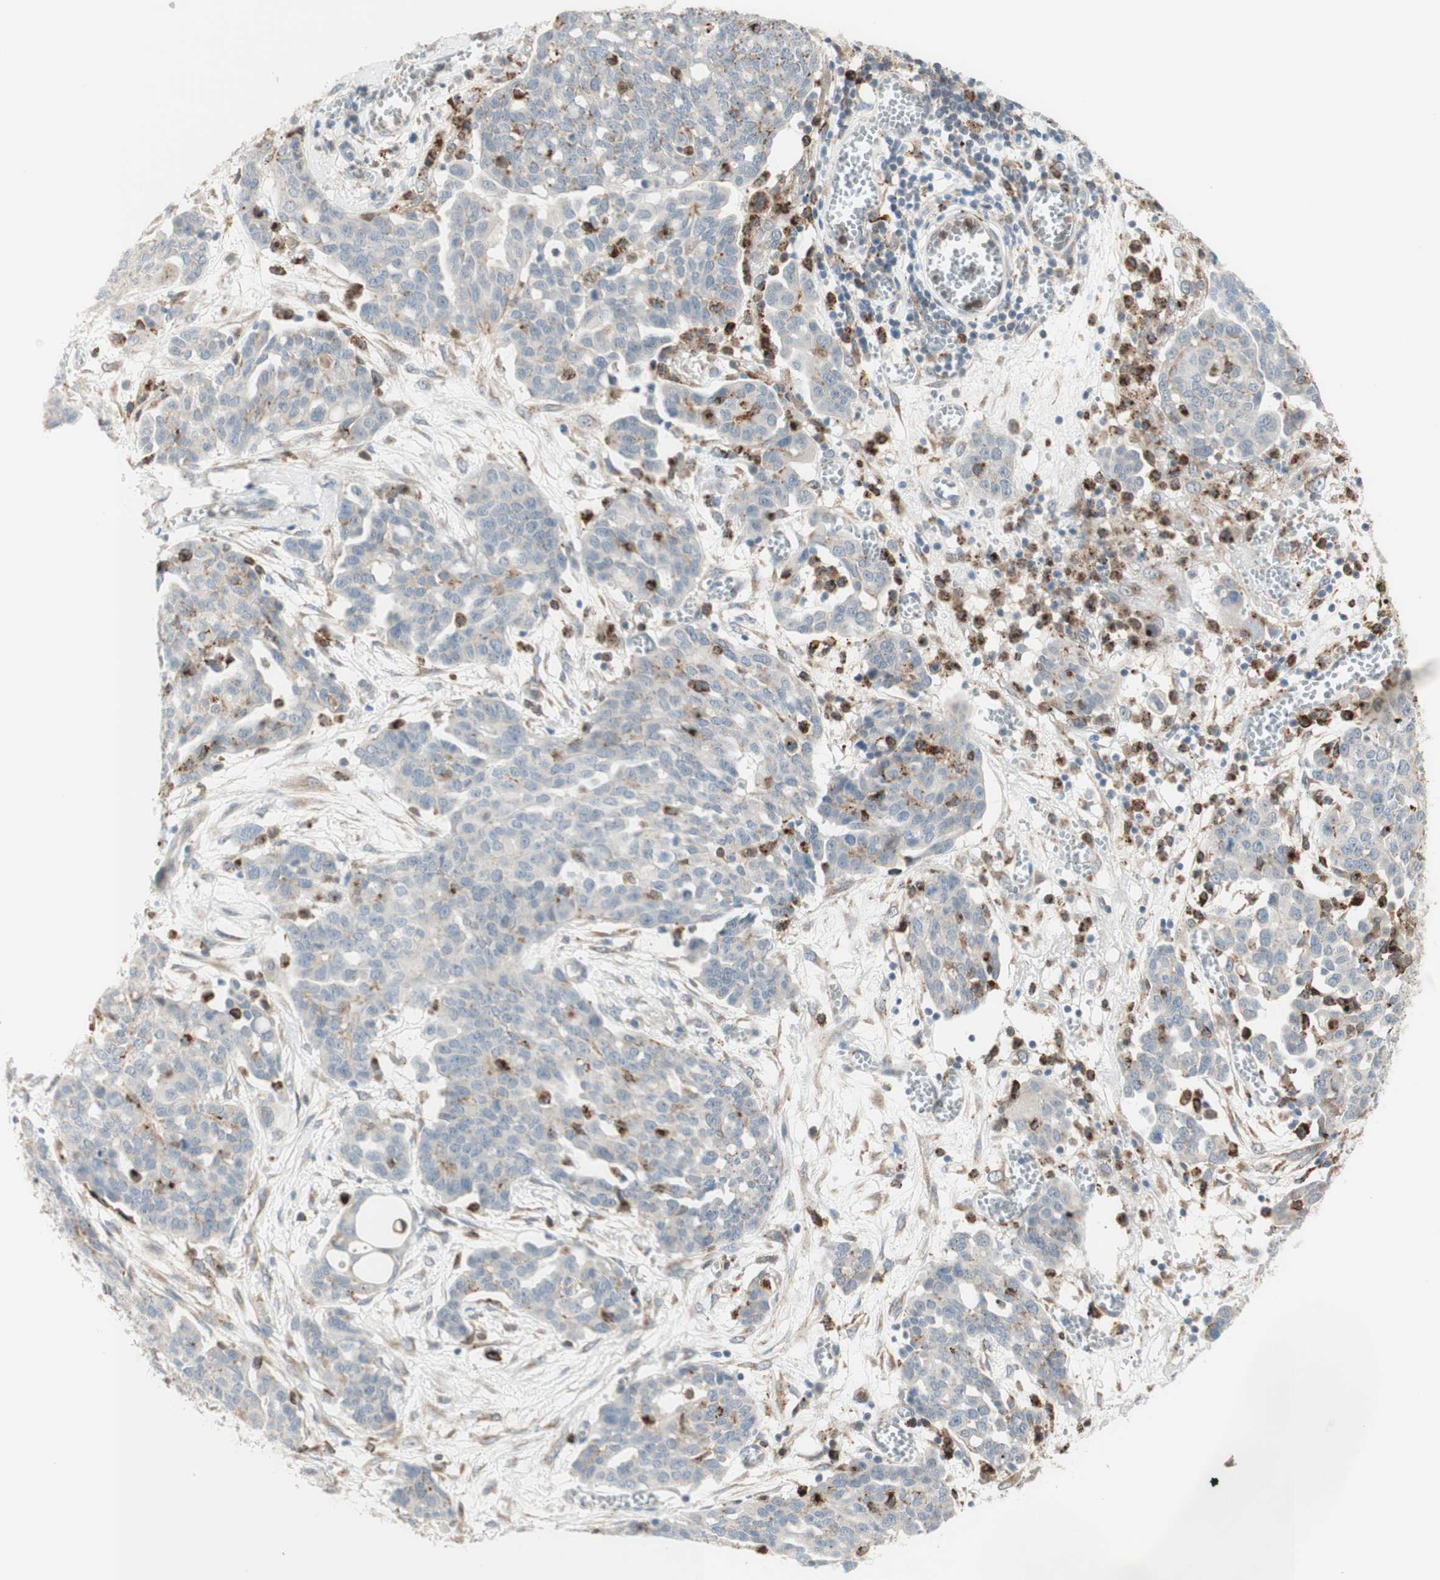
{"staining": {"intensity": "negative", "quantity": "none", "location": "none"}, "tissue": "ovarian cancer", "cell_type": "Tumor cells", "image_type": "cancer", "snomed": [{"axis": "morphology", "description": "Cystadenocarcinoma, serous, NOS"}, {"axis": "topography", "description": "Soft tissue"}, {"axis": "topography", "description": "Ovary"}], "caption": "Immunohistochemical staining of serous cystadenocarcinoma (ovarian) exhibits no significant expression in tumor cells. The staining was performed using DAB (3,3'-diaminobenzidine) to visualize the protein expression in brown, while the nuclei were stained in blue with hematoxylin (Magnification: 20x).", "gene": "GAPT", "patient": {"sex": "female", "age": 57}}